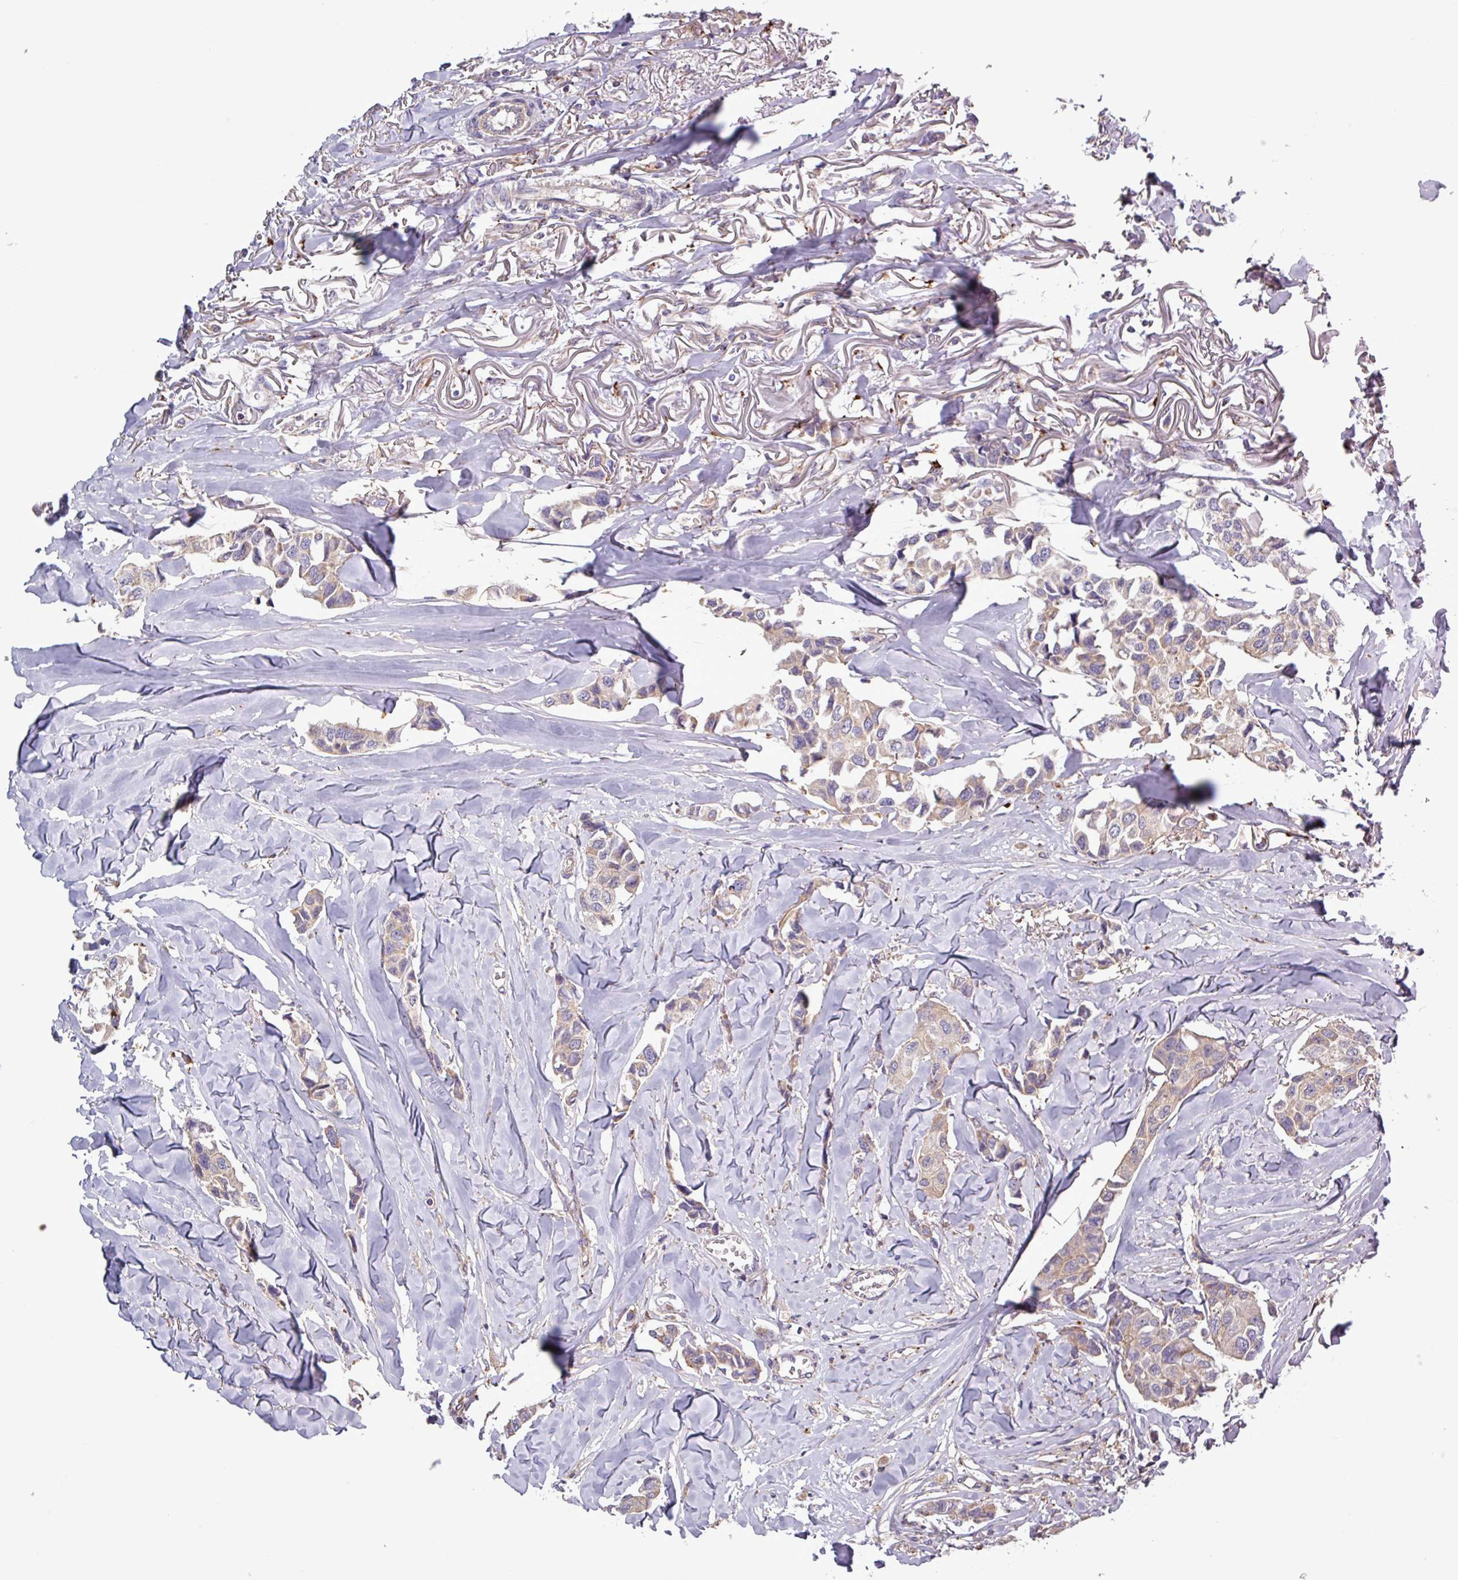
{"staining": {"intensity": "negative", "quantity": "none", "location": "none"}, "tissue": "breast cancer", "cell_type": "Tumor cells", "image_type": "cancer", "snomed": [{"axis": "morphology", "description": "Duct carcinoma"}, {"axis": "topography", "description": "Breast"}], "caption": "High power microscopy photomicrograph of an immunohistochemistry (IHC) photomicrograph of intraductal carcinoma (breast), revealing no significant staining in tumor cells. The staining was performed using DAB (3,3'-diaminobenzidine) to visualize the protein expression in brown, while the nuclei were stained in blue with hematoxylin (Magnification: 20x).", "gene": "PLIN2", "patient": {"sex": "female", "age": 80}}